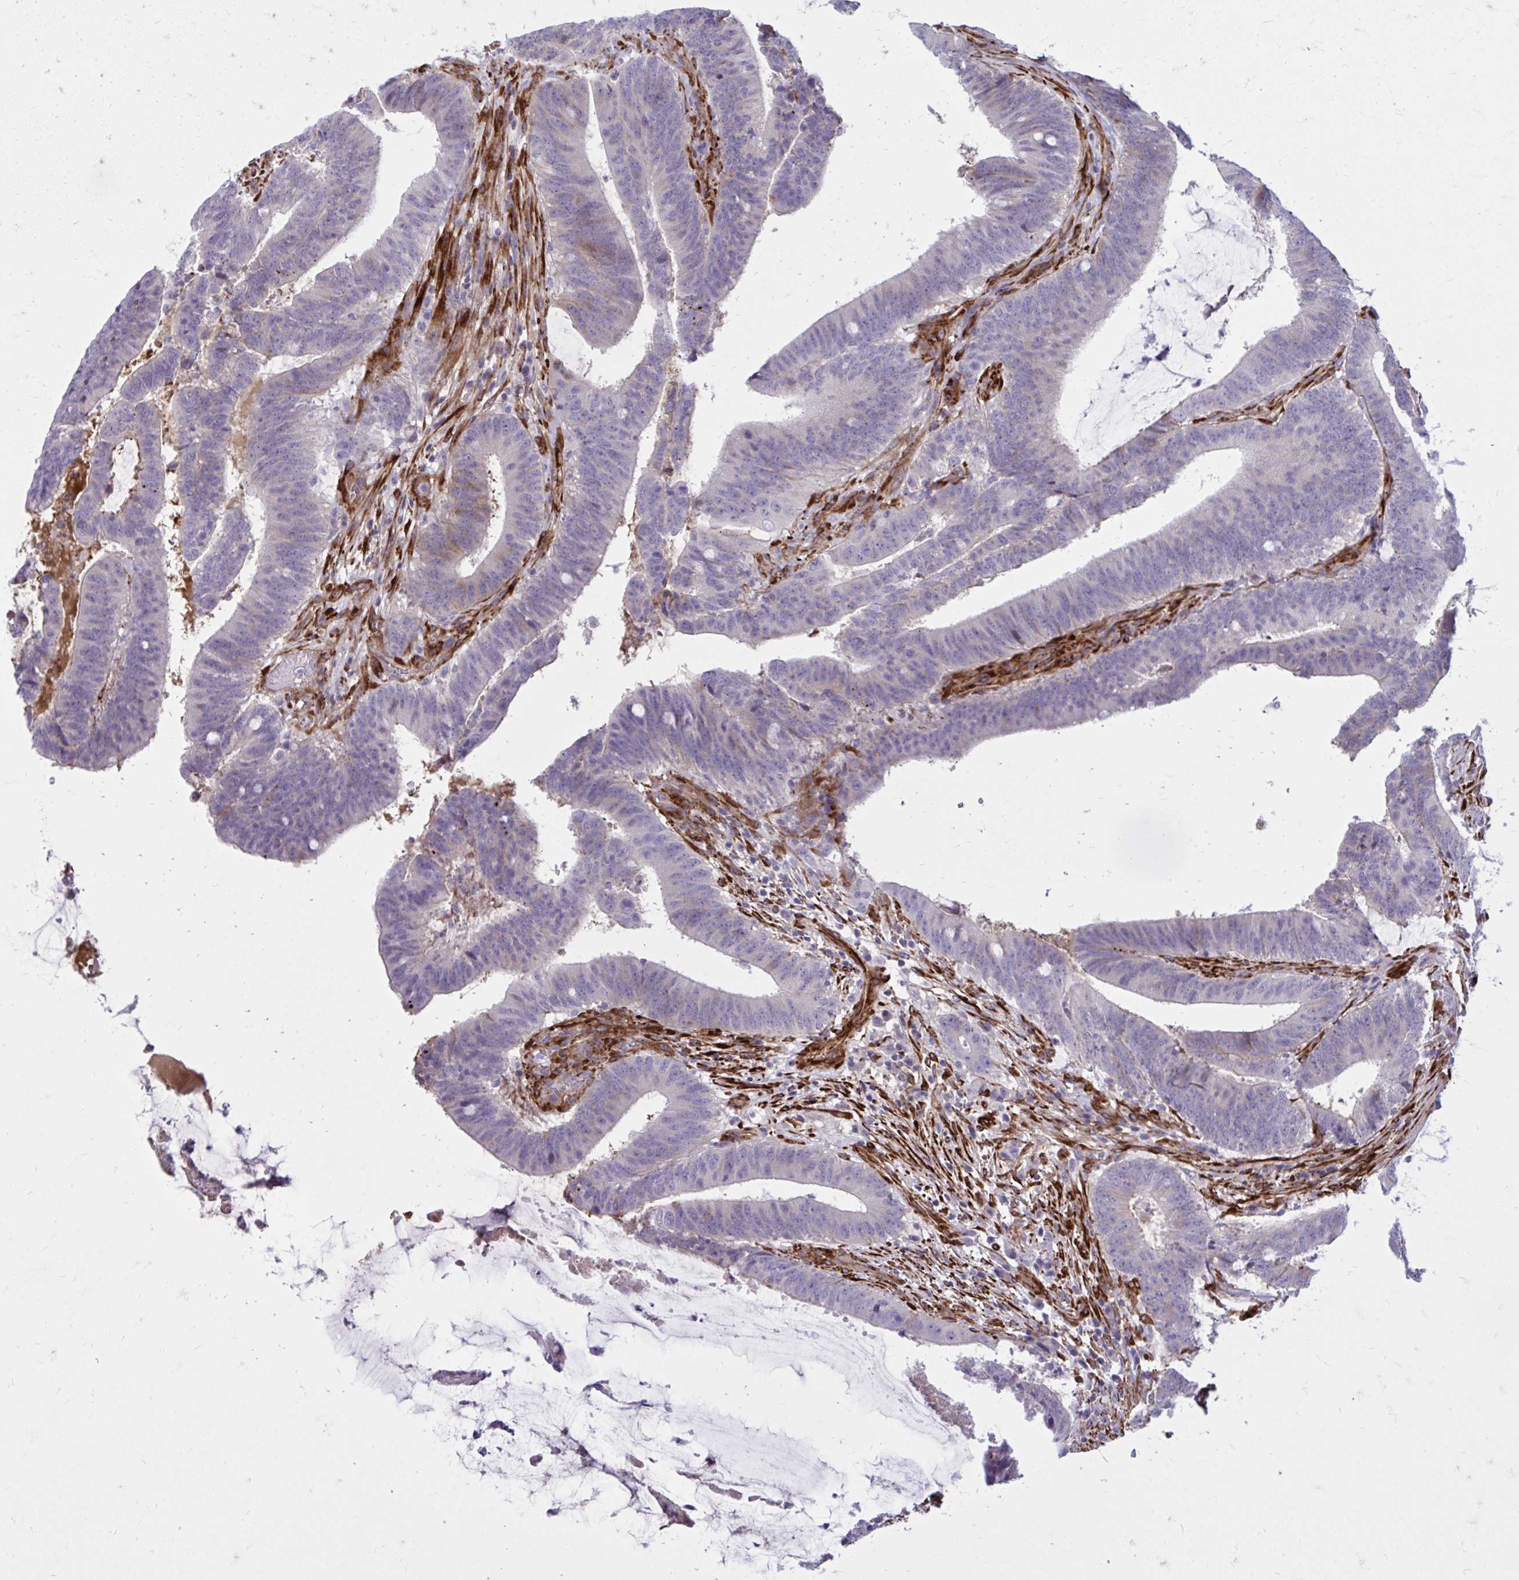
{"staining": {"intensity": "negative", "quantity": "none", "location": "none"}, "tissue": "colorectal cancer", "cell_type": "Tumor cells", "image_type": "cancer", "snomed": [{"axis": "morphology", "description": "Adenocarcinoma, NOS"}, {"axis": "topography", "description": "Colon"}], "caption": "Colorectal cancer (adenocarcinoma) was stained to show a protein in brown. There is no significant positivity in tumor cells.", "gene": "BEND5", "patient": {"sex": "female", "age": 43}}